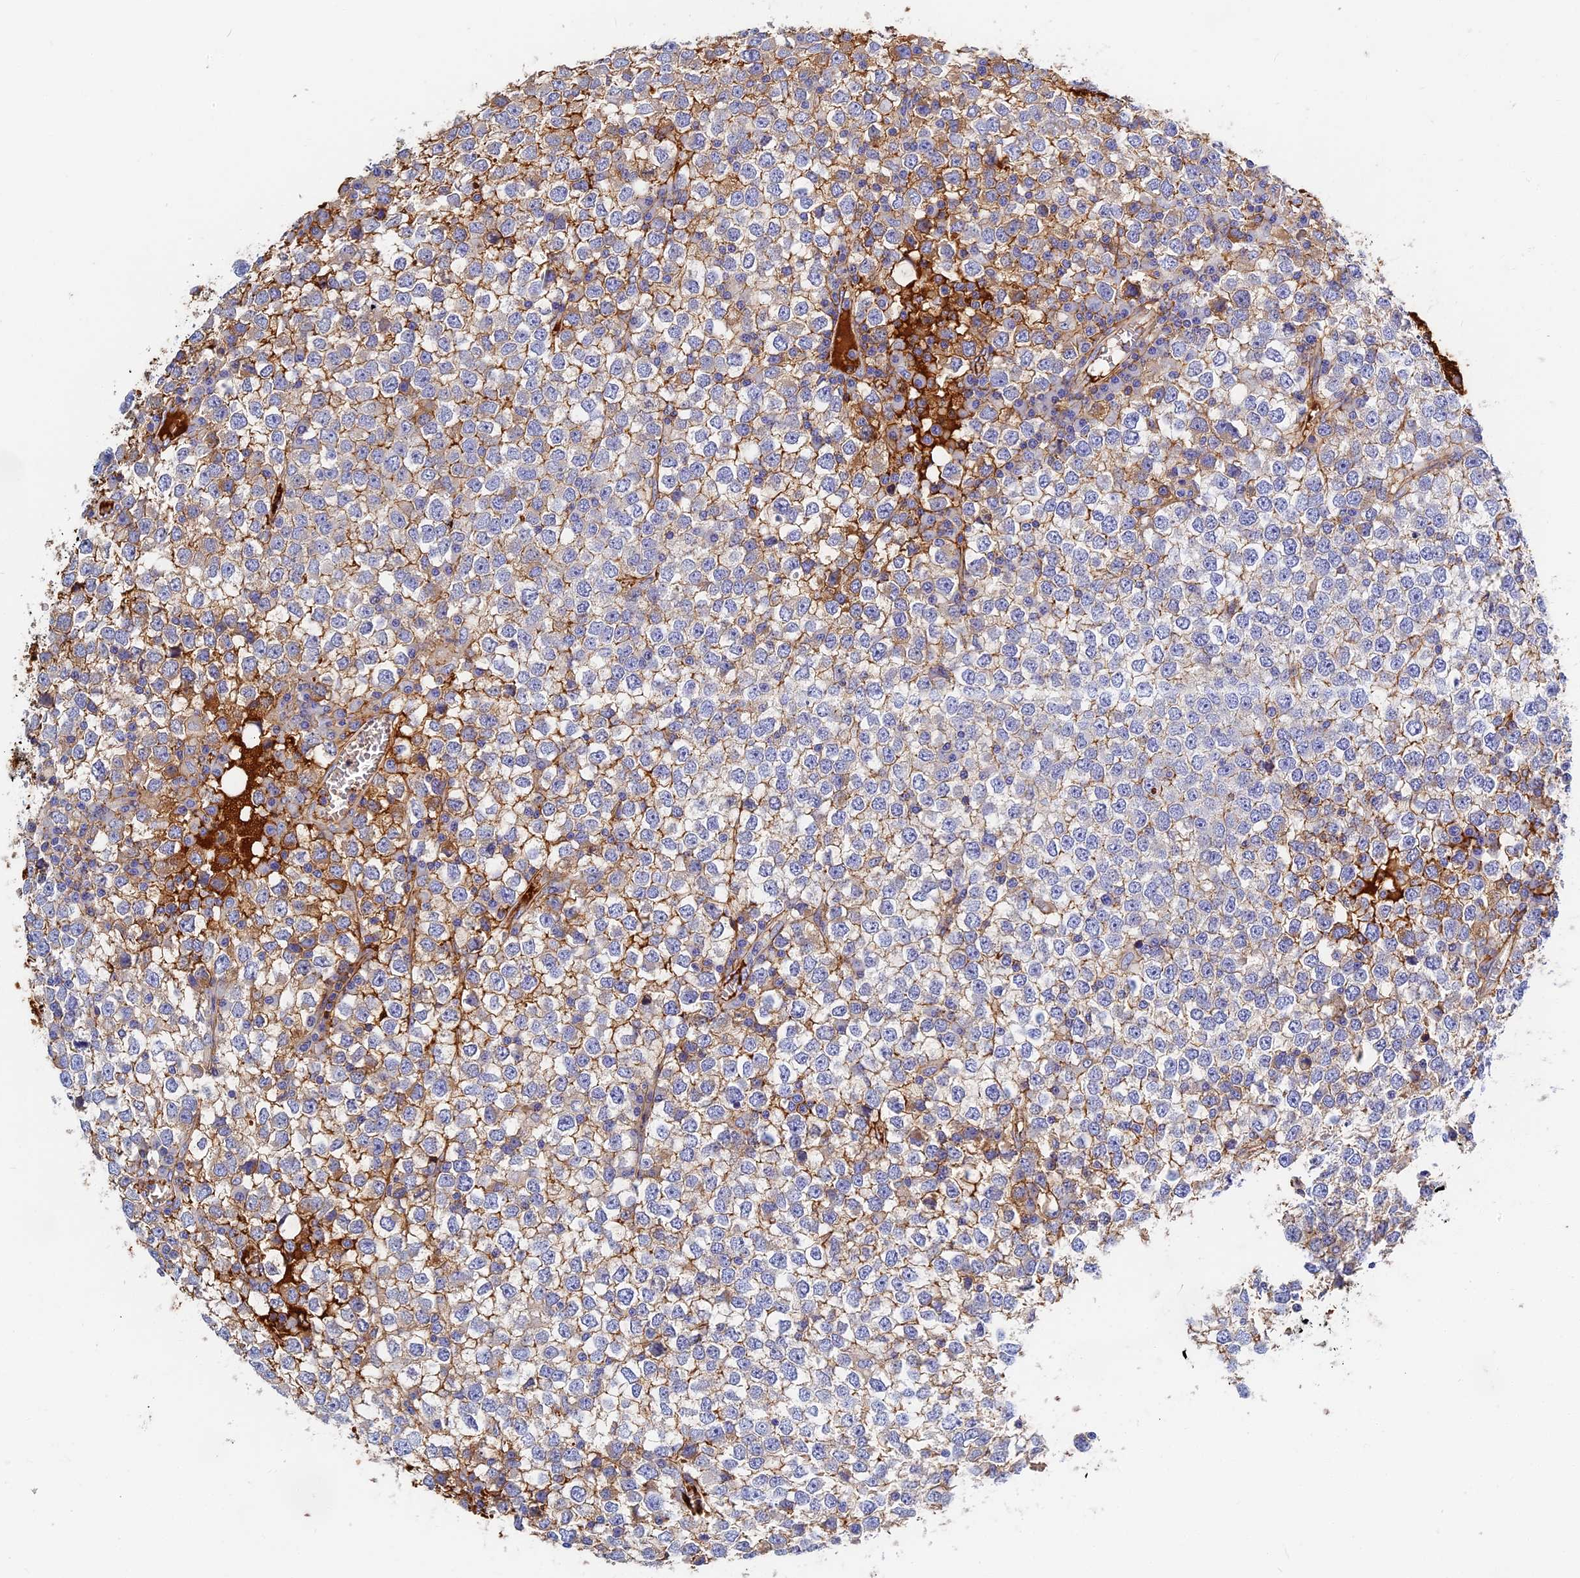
{"staining": {"intensity": "moderate", "quantity": "<25%", "location": "cytoplasmic/membranous"}, "tissue": "testis cancer", "cell_type": "Tumor cells", "image_type": "cancer", "snomed": [{"axis": "morphology", "description": "Seminoma, NOS"}, {"axis": "topography", "description": "Testis"}], "caption": "Seminoma (testis) tissue reveals moderate cytoplasmic/membranous positivity in about <25% of tumor cells The protein of interest is stained brown, and the nuclei are stained in blue (DAB (3,3'-diaminobenzidine) IHC with brightfield microscopy, high magnification).", "gene": "ITIH1", "patient": {"sex": "male", "age": 65}}